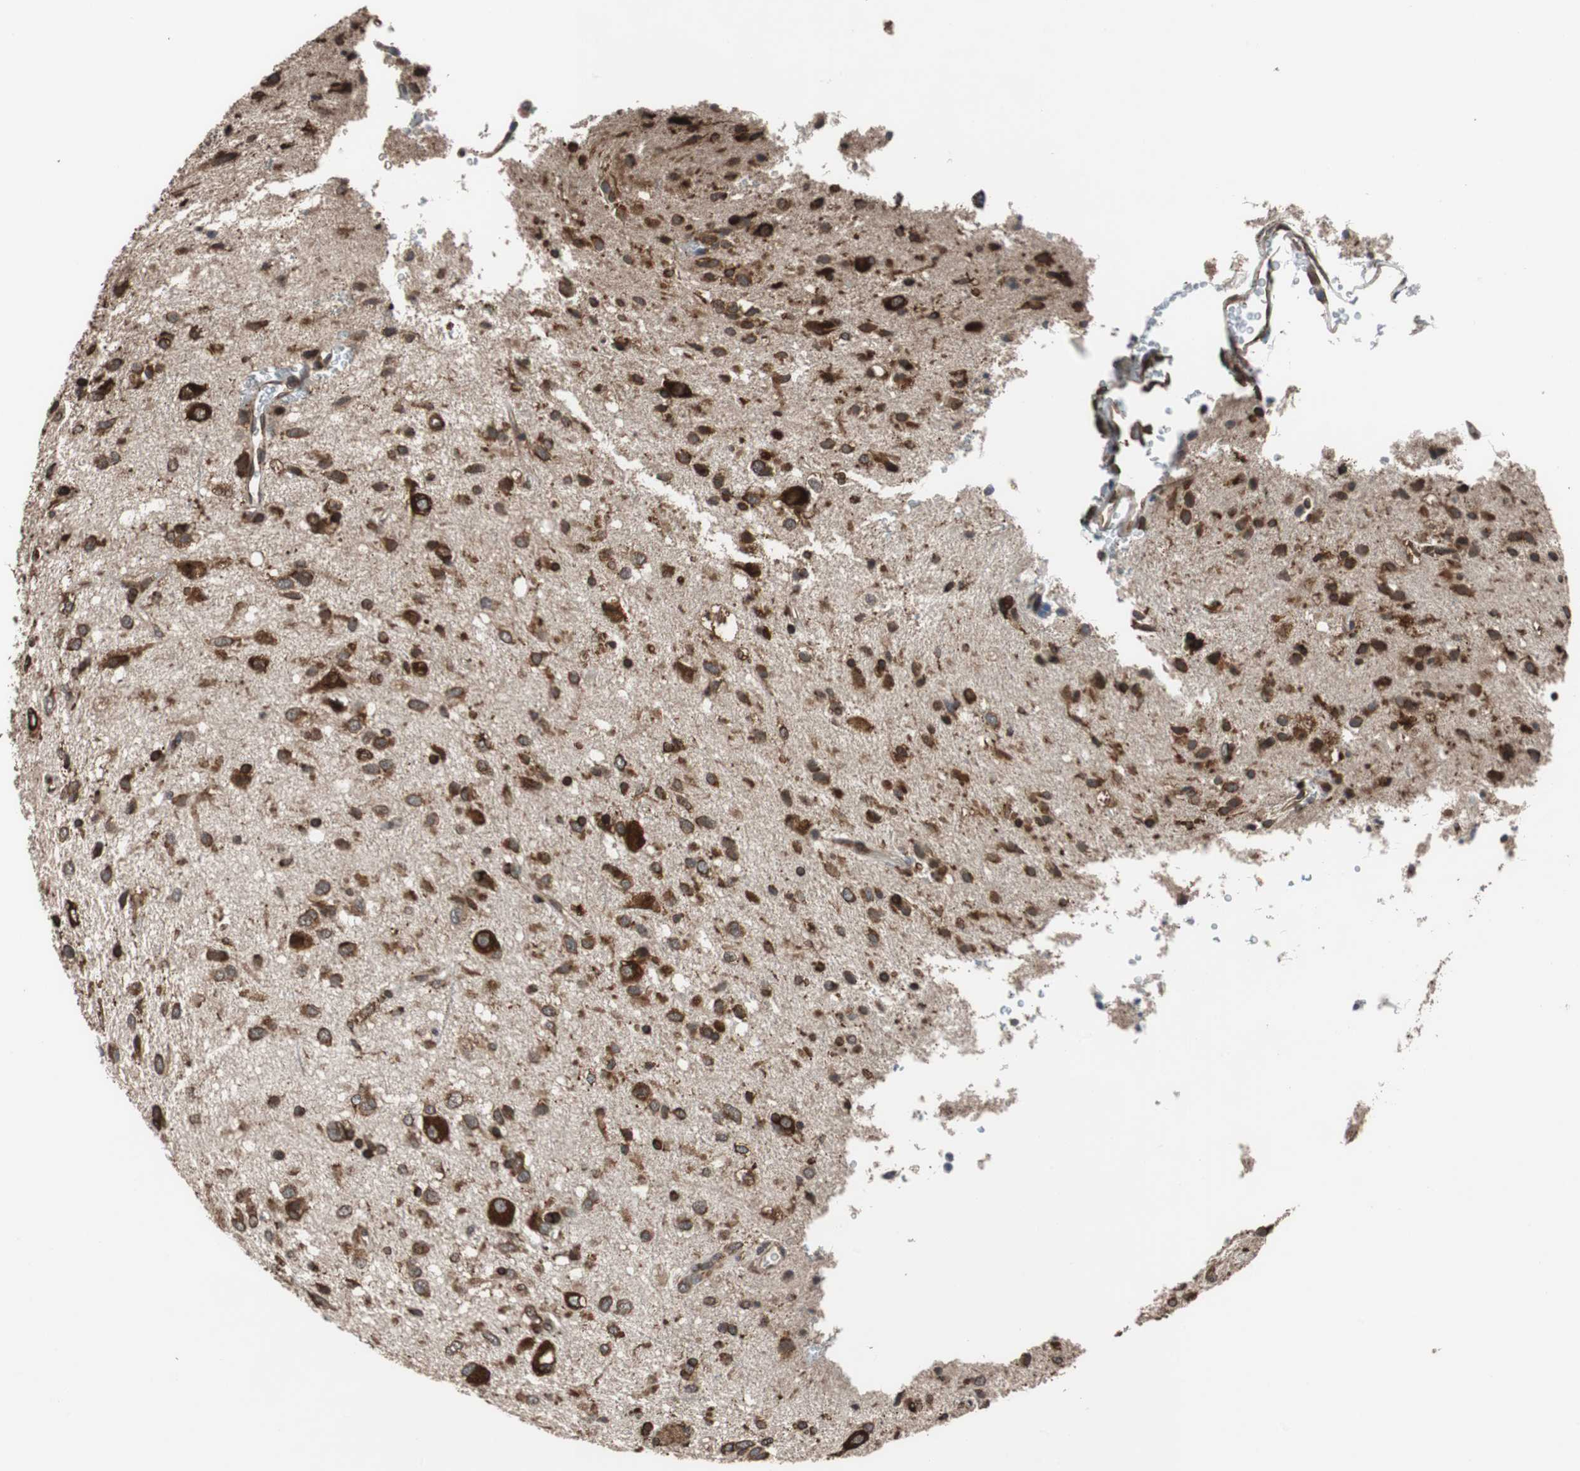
{"staining": {"intensity": "strong", "quantity": ">75%", "location": "cytoplasmic/membranous"}, "tissue": "glioma", "cell_type": "Tumor cells", "image_type": "cancer", "snomed": [{"axis": "morphology", "description": "Glioma, malignant, Low grade"}, {"axis": "topography", "description": "Brain"}], "caption": "Malignant glioma (low-grade) was stained to show a protein in brown. There is high levels of strong cytoplasmic/membranous expression in approximately >75% of tumor cells. (DAB IHC with brightfield microscopy, high magnification).", "gene": "USP10", "patient": {"sex": "male", "age": 77}}